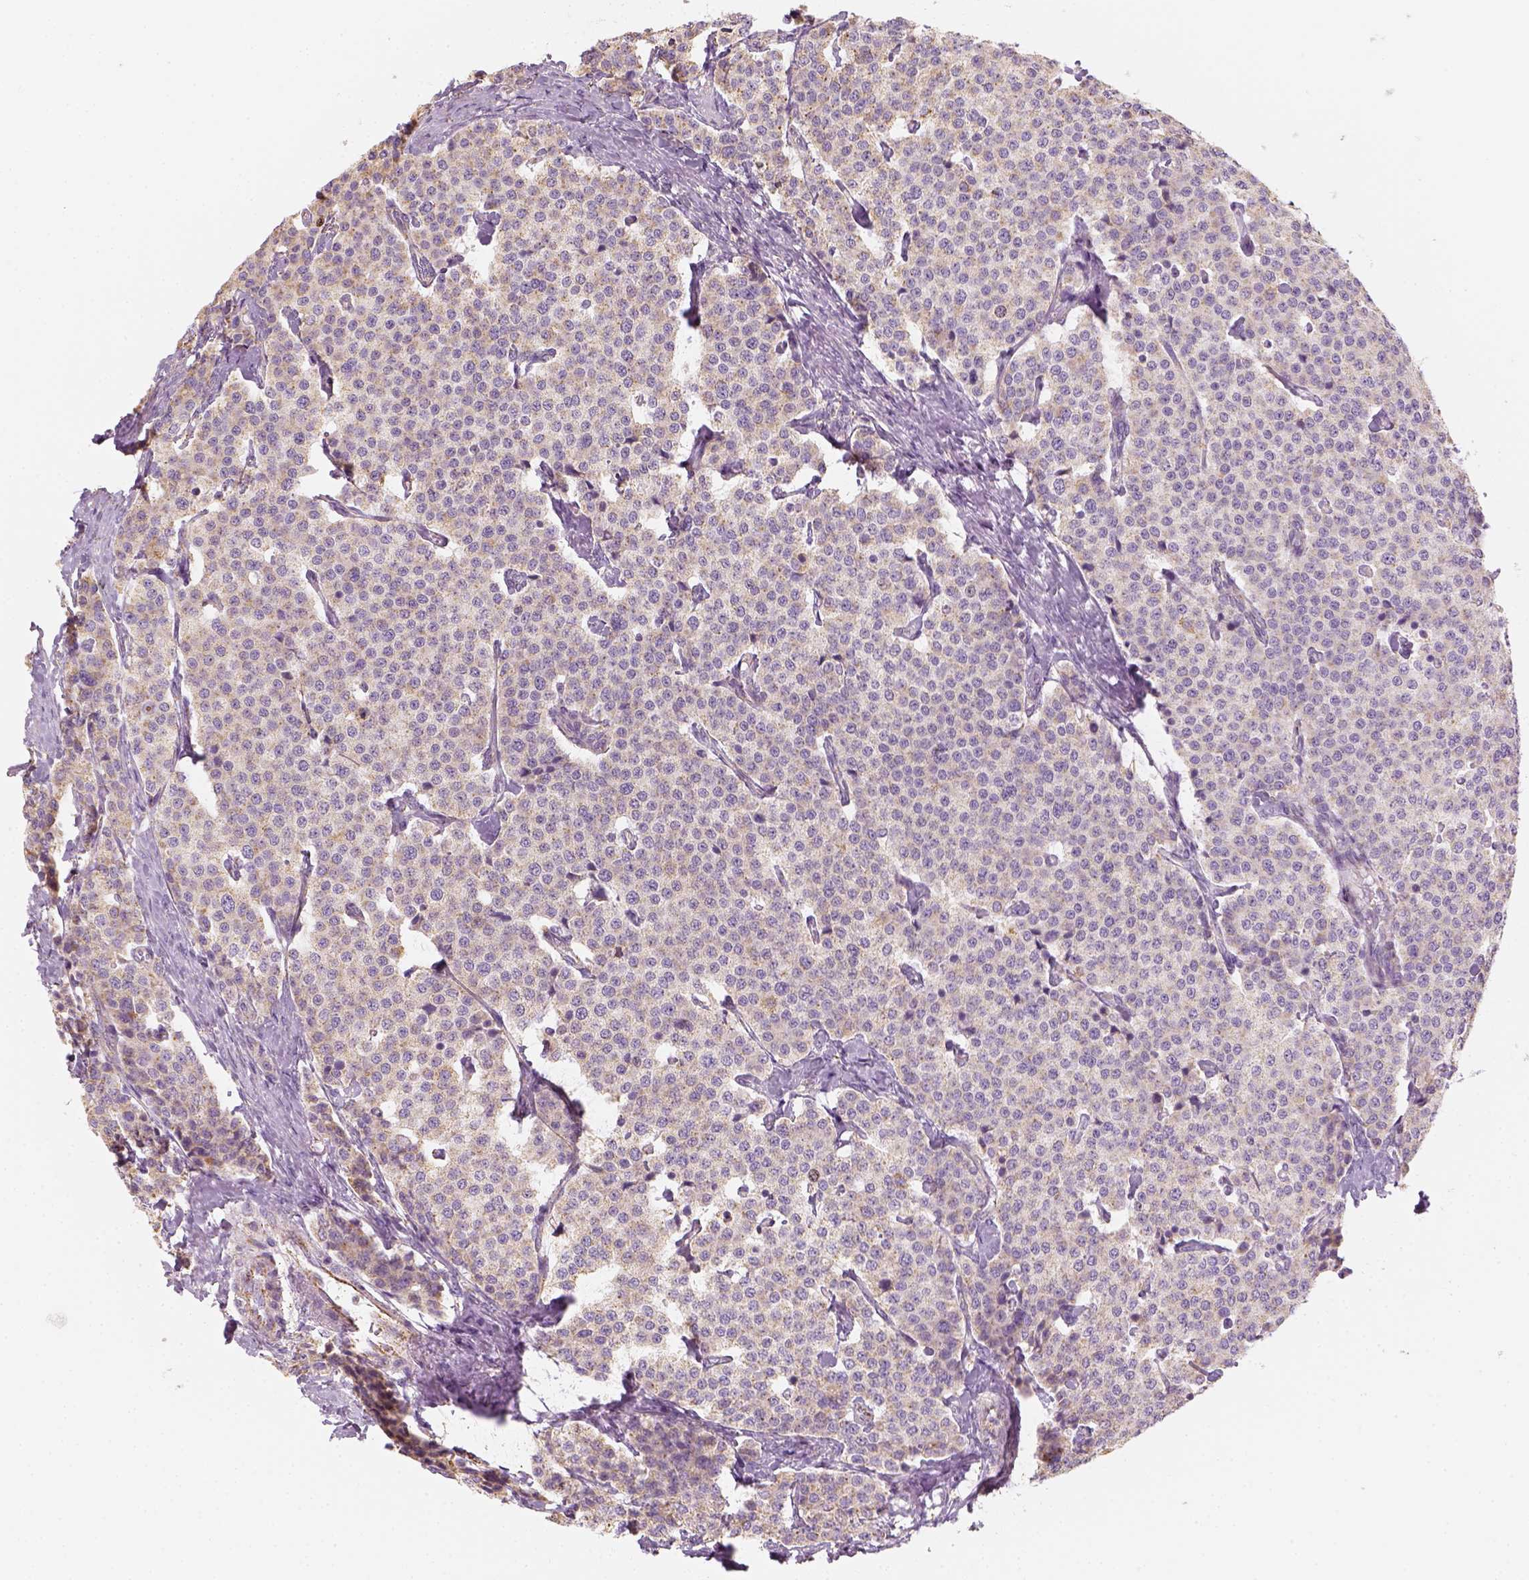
{"staining": {"intensity": "moderate", "quantity": ">75%", "location": "cytoplasmic/membranous"}, "tissue": "carcinoid", "cell_type": "Tumor cells", "image_type": "cancer", "snomed": [{"axis": "morphology", "description": "Carcinoid, malignant, NOS"}, {"axis": "topography", "description": "Small intestine"}], "caption": "A brown stain highlights moderate cytoplasmic/membranous expression of a protein in carcinoid (malignant) tumor cells.", "gene": "LCA5", "patient": {"sex": "female", "age": 58}}